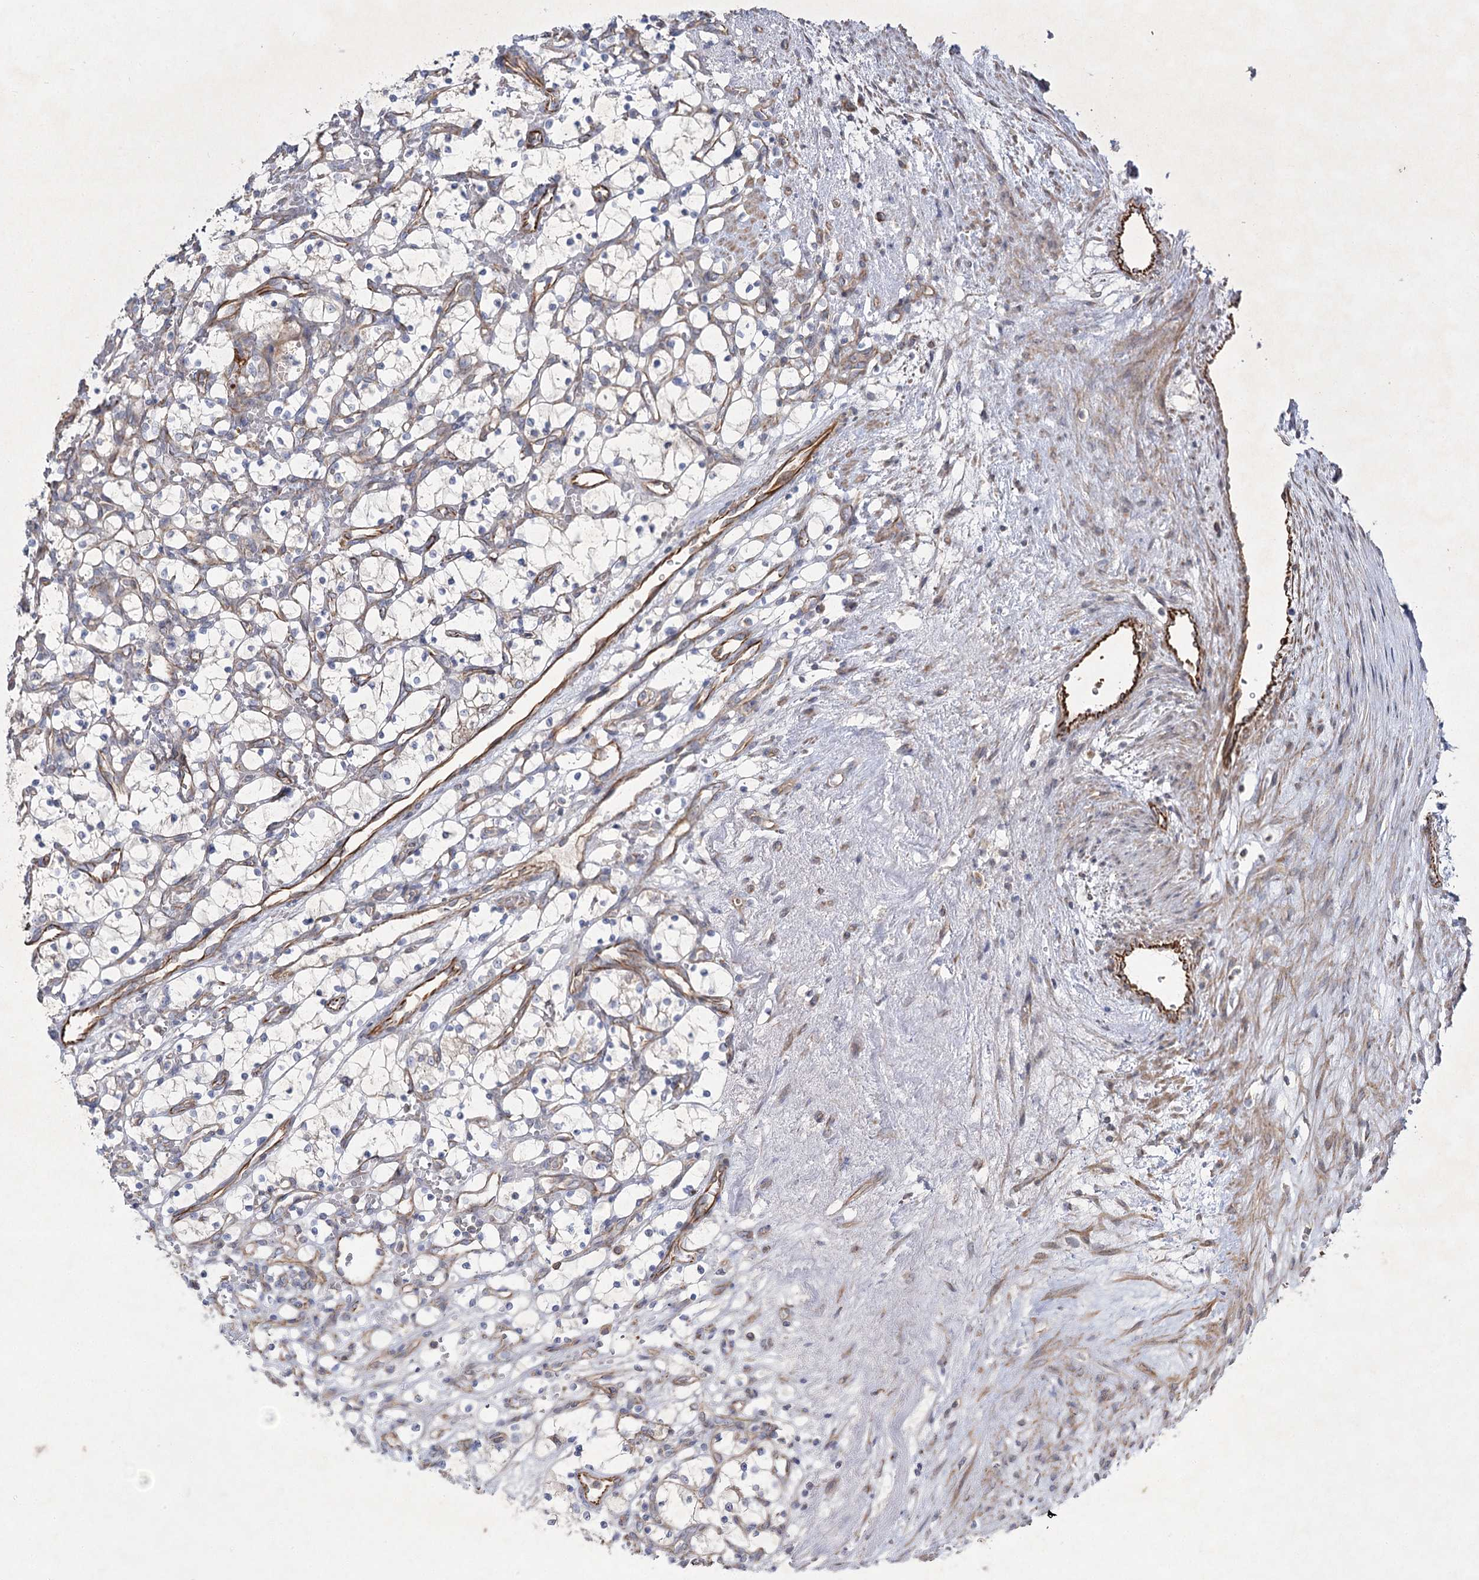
{"staining": {"intensity": "negative", "quantity": "none", "location": "none"}, "tissue": "renal cancer", "cell_type": "Tumor cells", "image_type": "cancer", "snomed": [{"axis": "morphology", "description": "Adenocarcinoma, NOS"}, {"axis": "topography", "description": "Kidney"}], "caption": "High power microscopy micrograph of an IHC photomicrograph of renal adenocarcinoma, revealing no significant positivity in tumor cells.", "gene": "KIAA0825", "patient": {"sex": "female", "age": 69}}